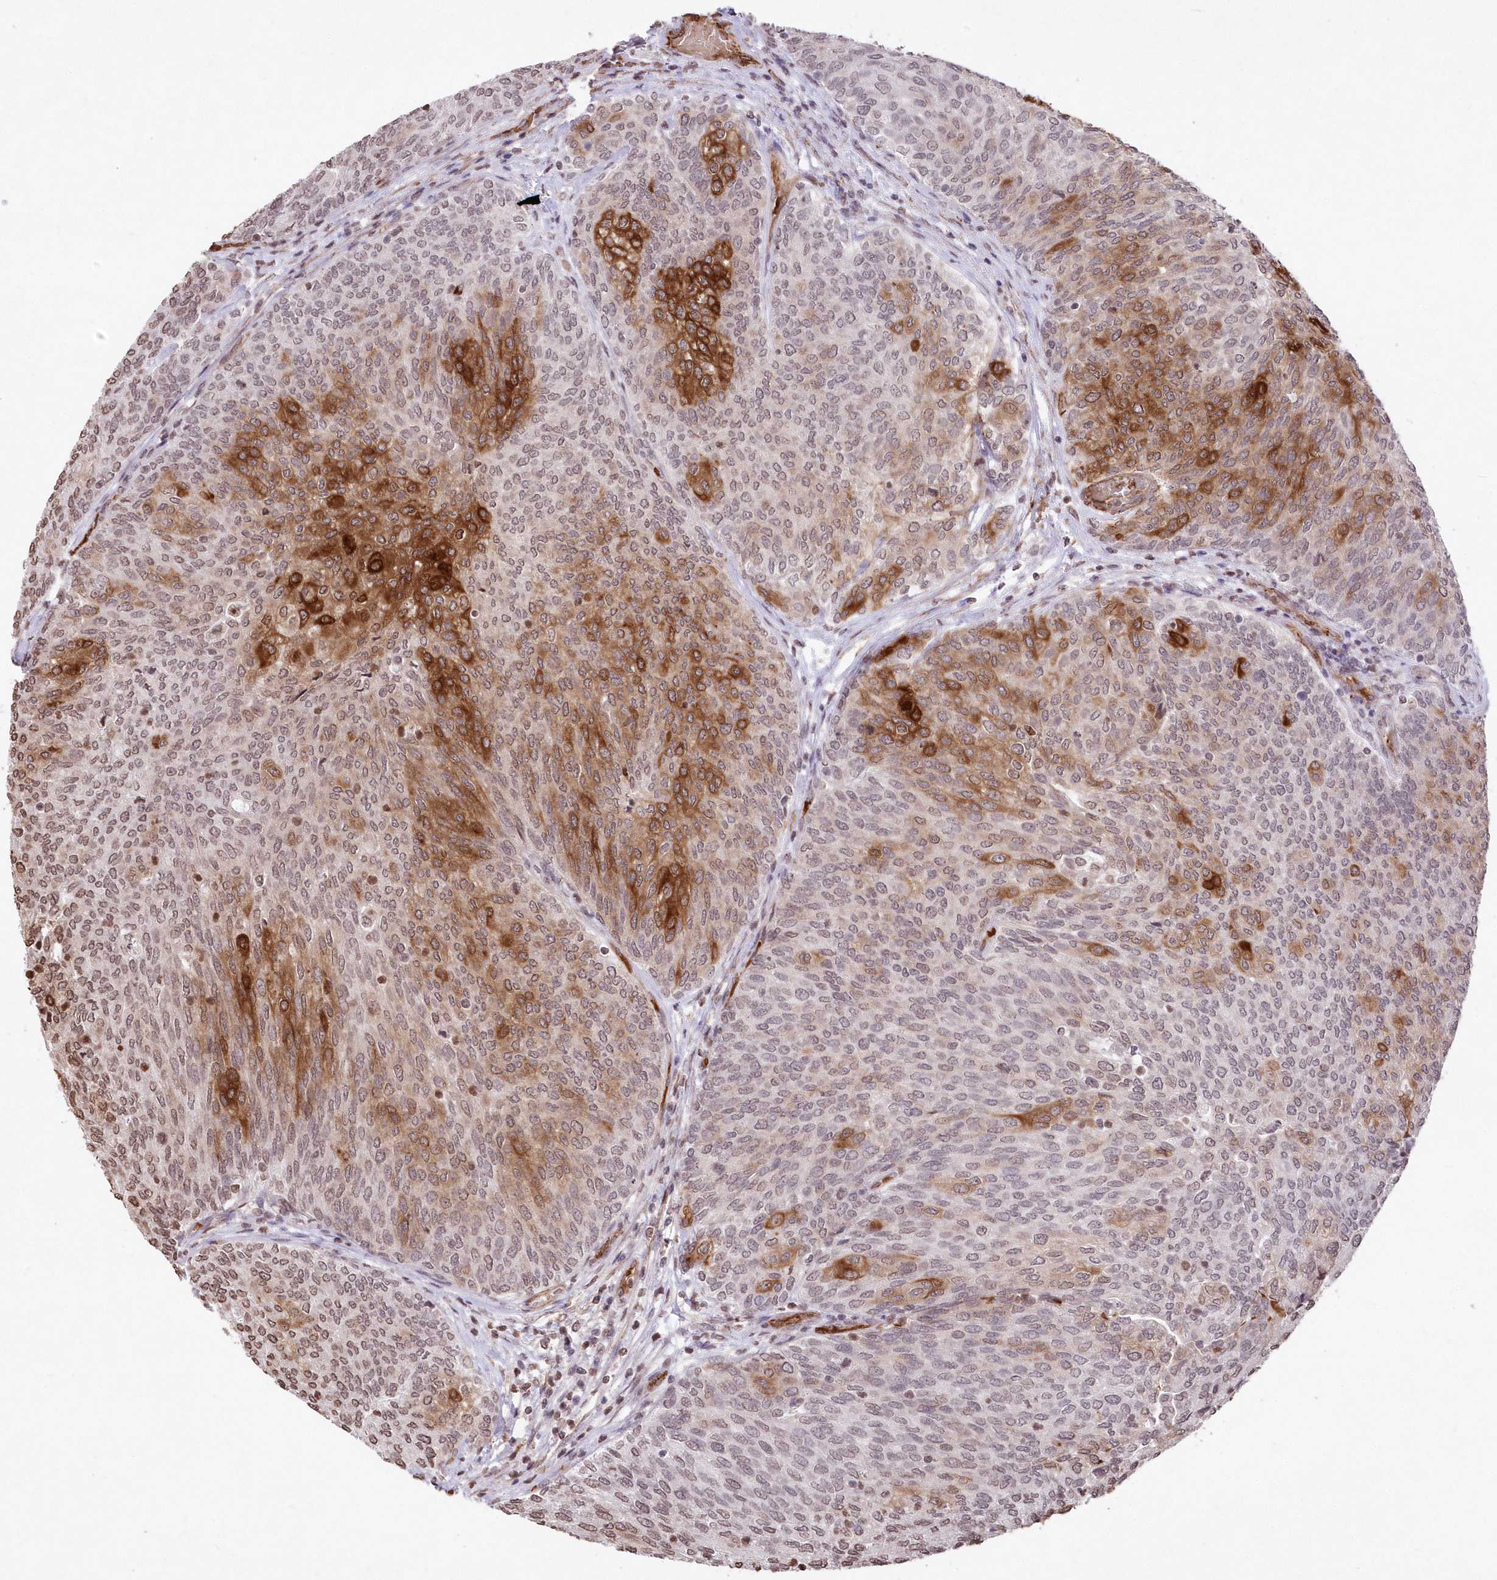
{"staining": {"intensity": "strong", "quantity": "25%-75%", "location": "cytoplasmic/membranous,nuclear"}, "tissue": "urothelial cancer", "cell_type": "Tumor cells", "image_type": "cancer", "snomed": [{"axis": "morphology", "description": "Urothelial carcinoma, Low grade"}, {"axis": "topography", "description": "Urinary bladder"}], "caption": "Protein expression by IHC shows strong cytoplasmic/membranous and nuclear positivity in about 25%-75% of tumor cells in low-grade urothelial carcinoma. (DAB (3,3'-diaminobenzidine) IHC with brightfield microscopy, high magnification).", "gene": "RBM27", "patient": {"sex": "female", "age": 79}}